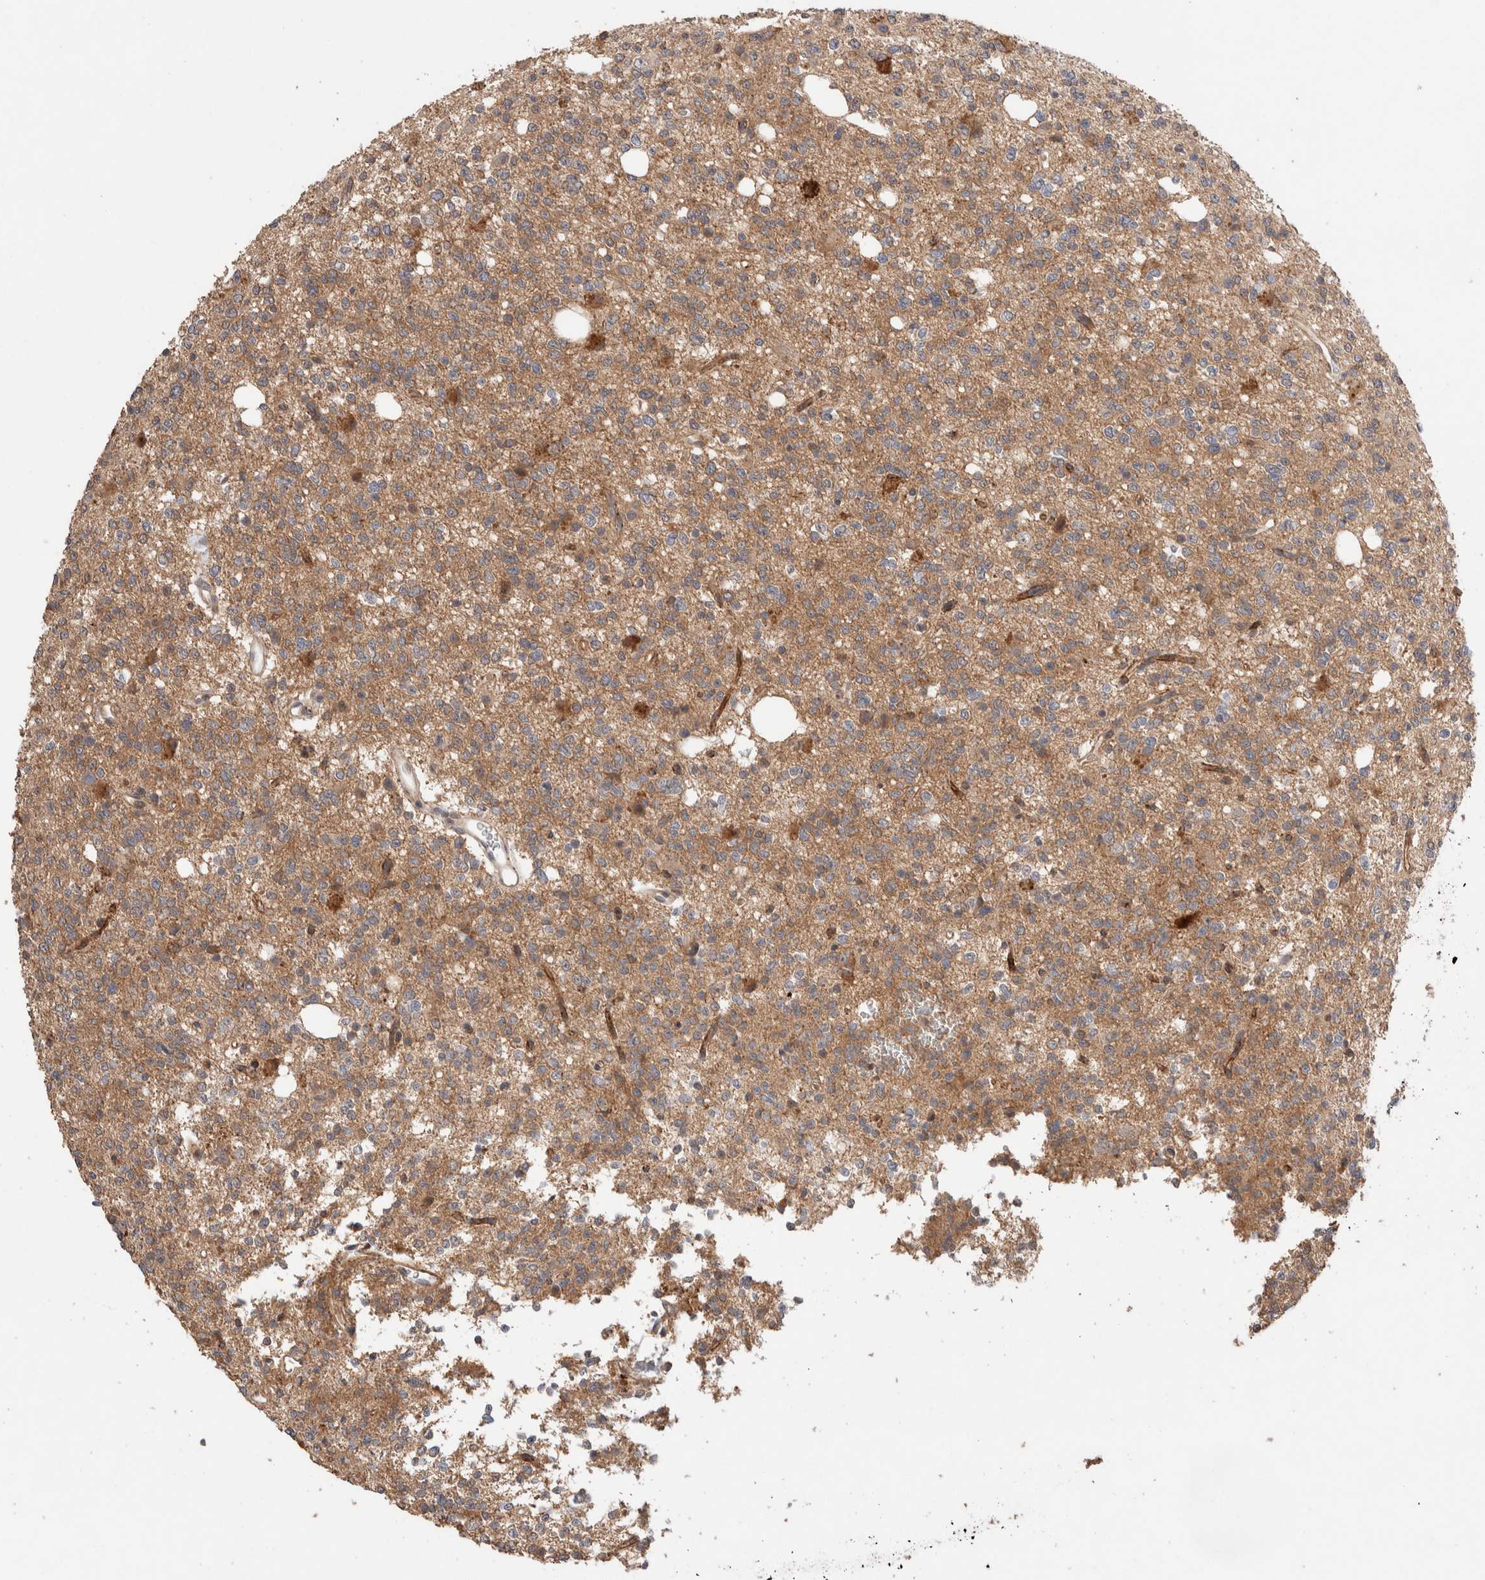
{"staining": {"intensity": "weak", "quantity": ">75%", "location": "cytoplasmic/membranous"}, "tissue": "glioma", "cell_type": "Tumor cells", "image_type": "cancer", "snomed": [{"axis": "morphology", "description": "Glioma, malignant, High grade"}, {"axis": "topography", "description": "Brain"}], "caption": "This micrograph displays immunohistochemistry staining of malignant high-grade glioma, with low weak cytoplasmic/membranous staining in about >75% of tumor cells.", "gene": "CASK", "patient": {"sex": "female", "age": 62}}